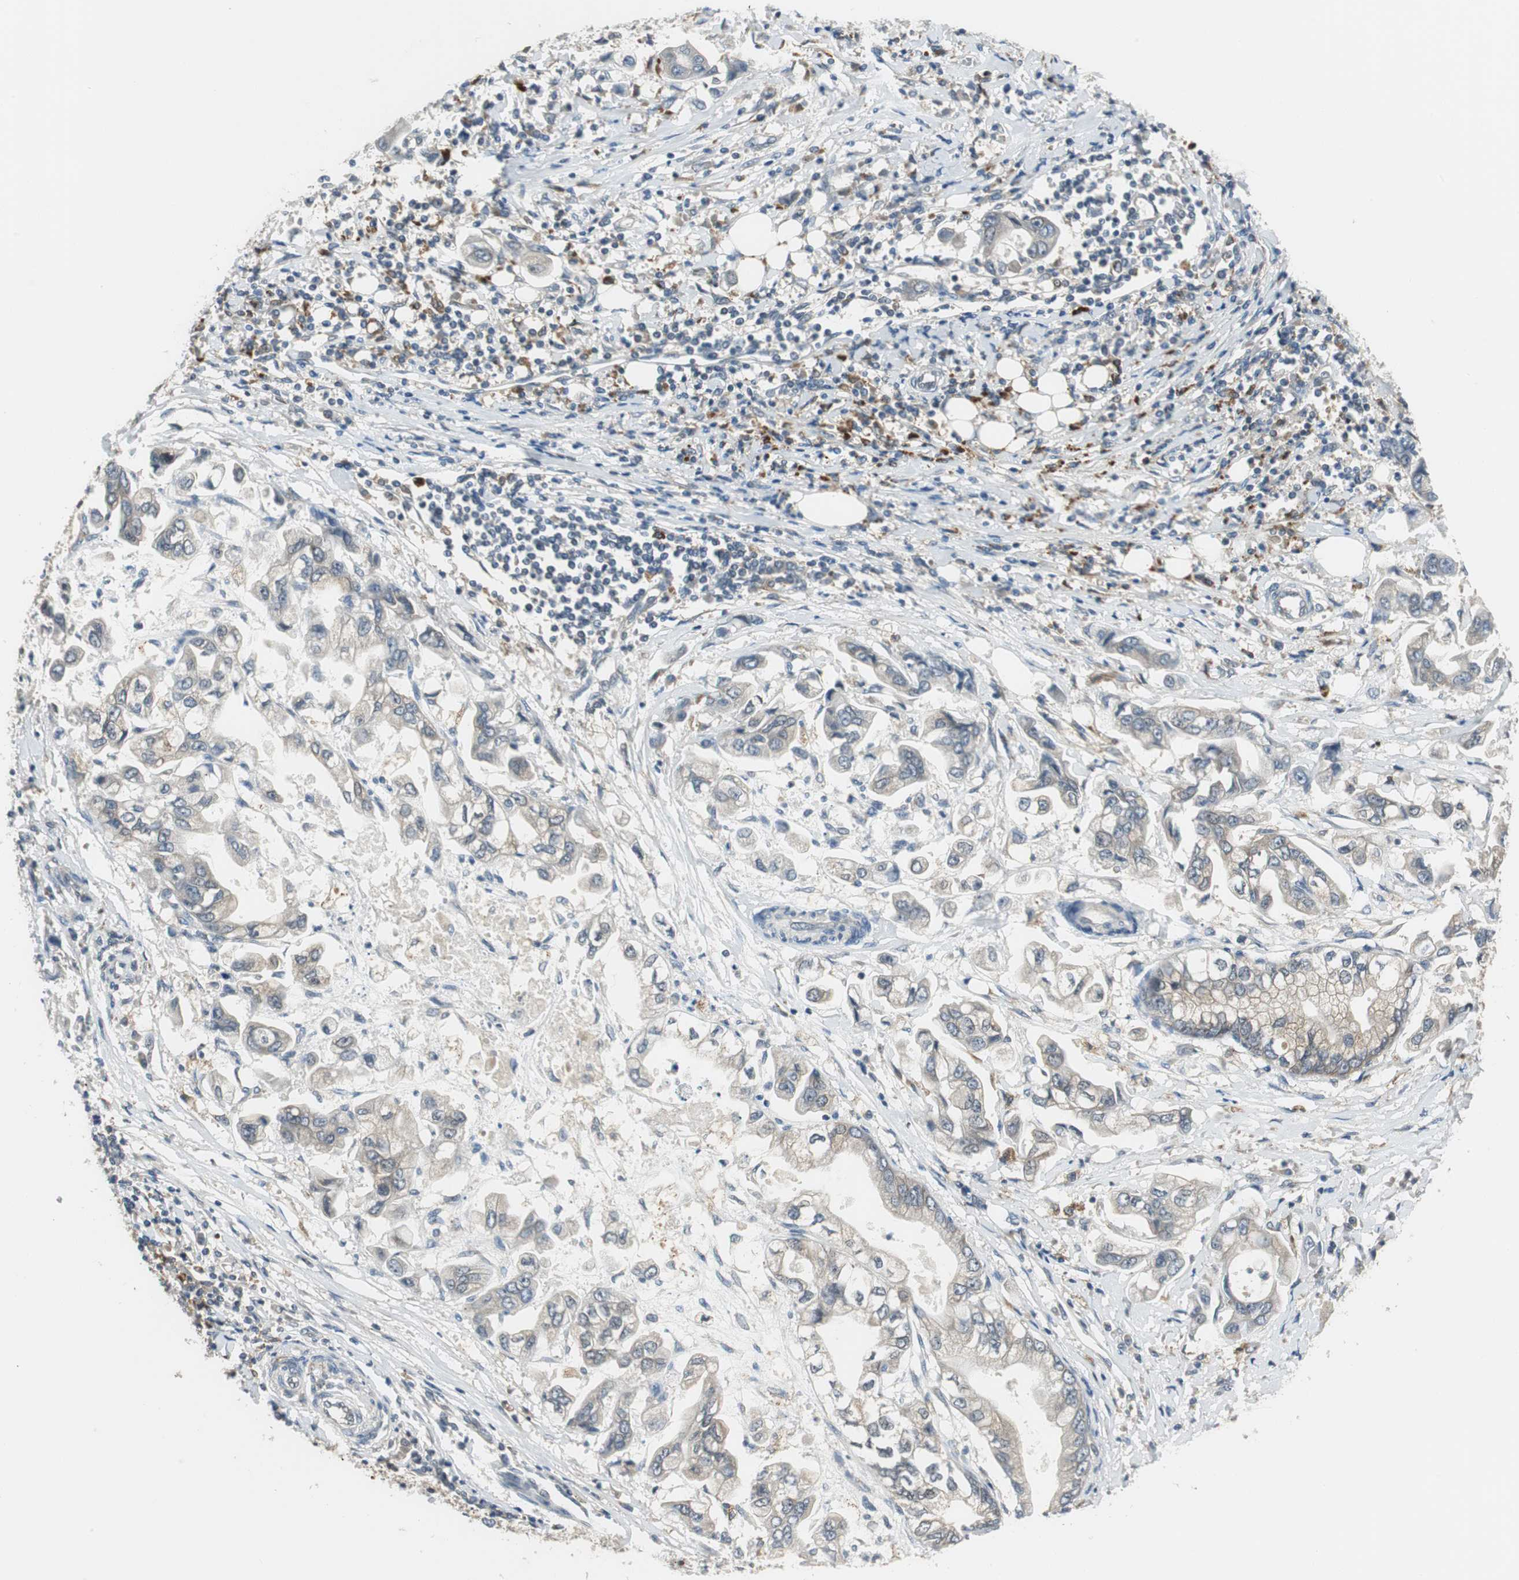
{"staining": {"intensity": "weak", "quantity": "<25%", "location": "cytoplasmic/membranous"}, "tissue": "stomach cancer", "cell_type": "Tumor cells", "image_type": "cancer", "snomed": [{"axis": "morphology", "description": "Adenocarcinoma, NOS"}, {"axis": "topography", "description": "Stomach"}], "caption": "Tumor cells are negative for protein expression in human adenocarcinoma (stomach).", "gene": "NCK1", "patient": {"sex": "male", "age": 62}}